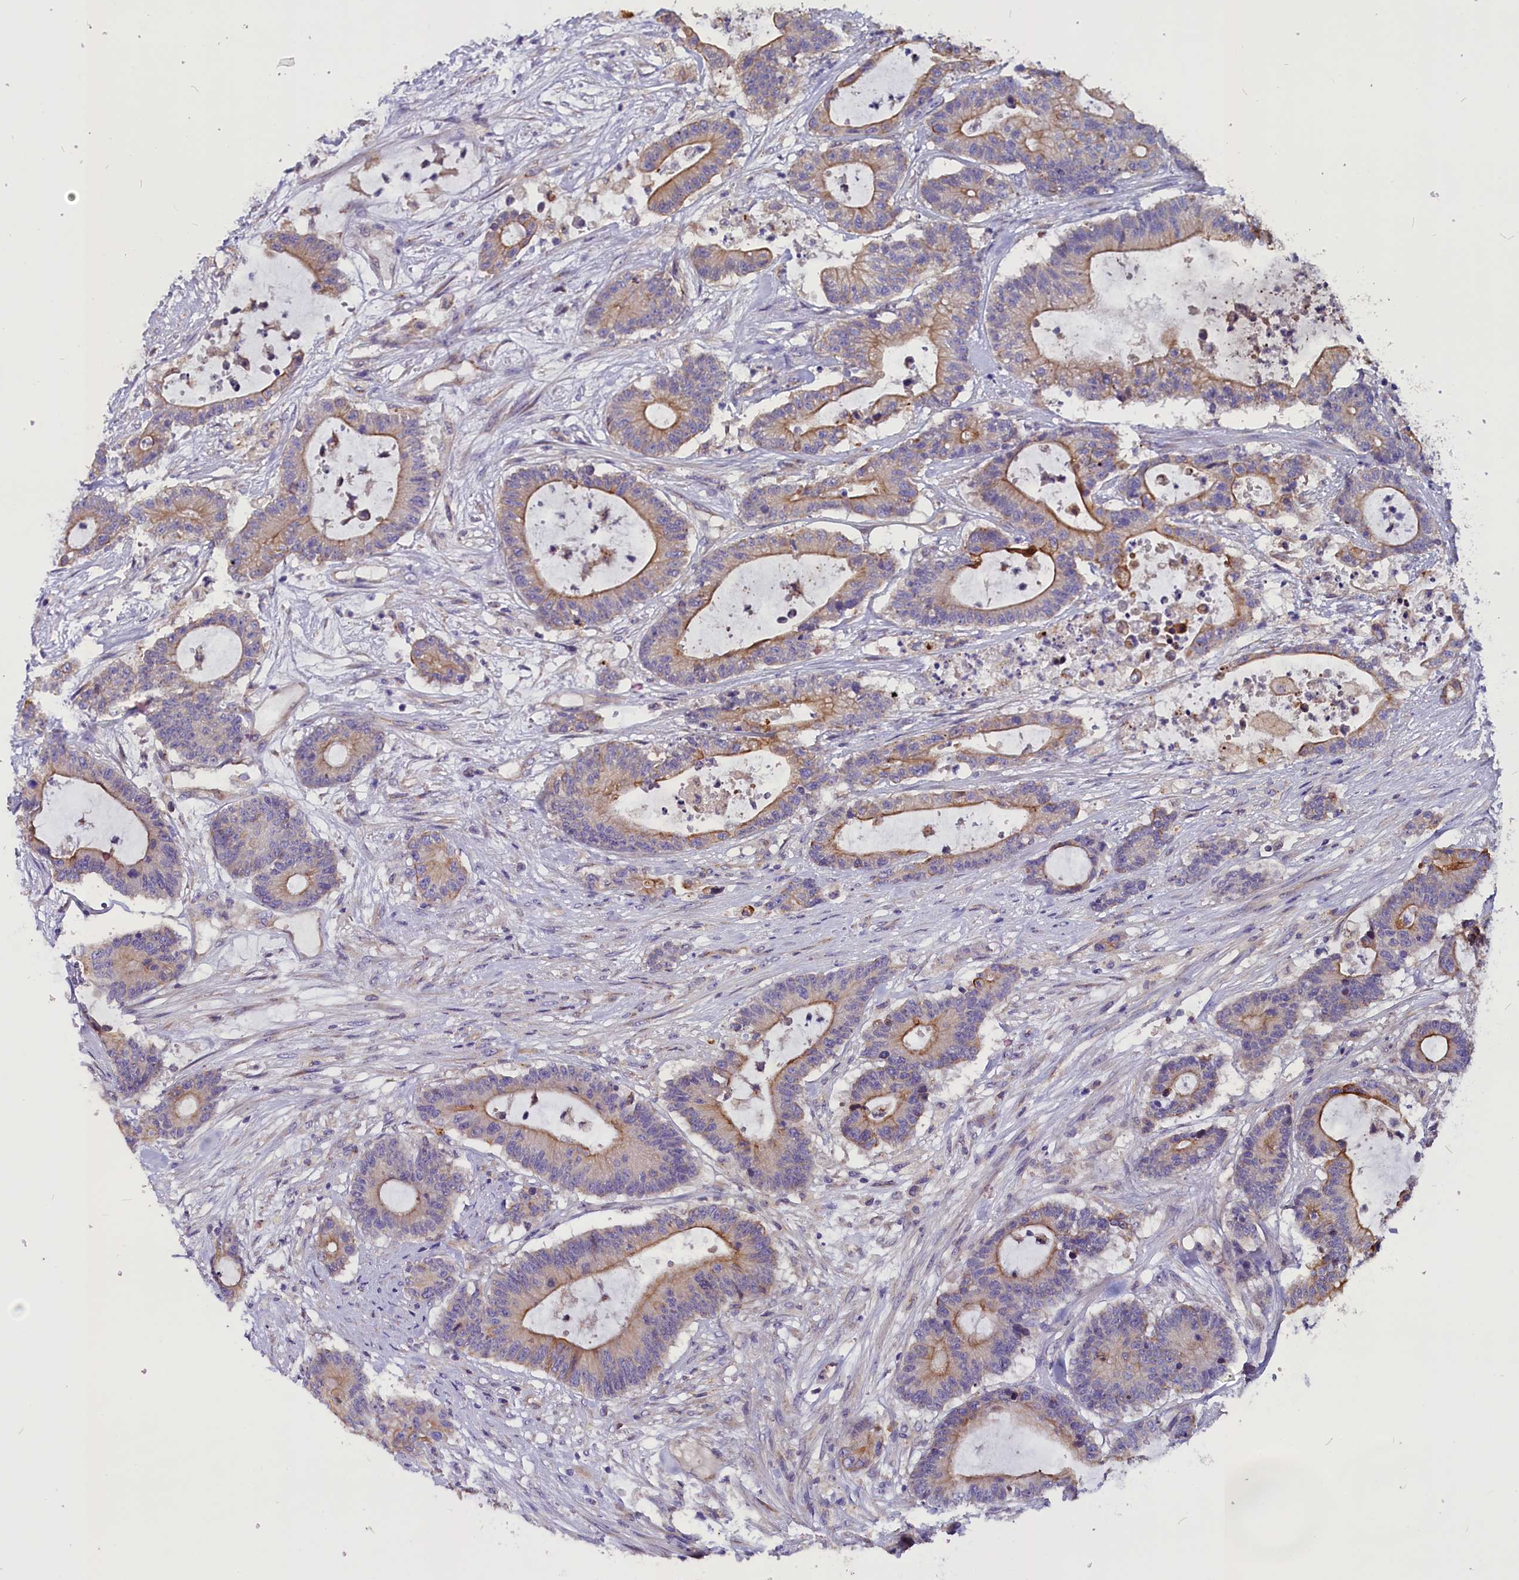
{"staining": {"intensity": "moderate", "quantity": "25%-75%", "location": "cytoplasmic/membranous"}, "tissue": "colorectal cancer", "cell_type": "Tumor cells", "image_type": "cancer", "snomed": [{"axis": "morphology", "description": "Adenocarcinoma, NOS"}, {"axis": "topography", "description": "Colon"}], "caption": "This is a photomicrograph of immunohistochemistry (IHC) staining of colorectal cancer, which shows moderate staining in the cytoplasmic/membranous of tumor cells.", "gene": "CEP170", "patient": {"sex": "female", "age": 84}}